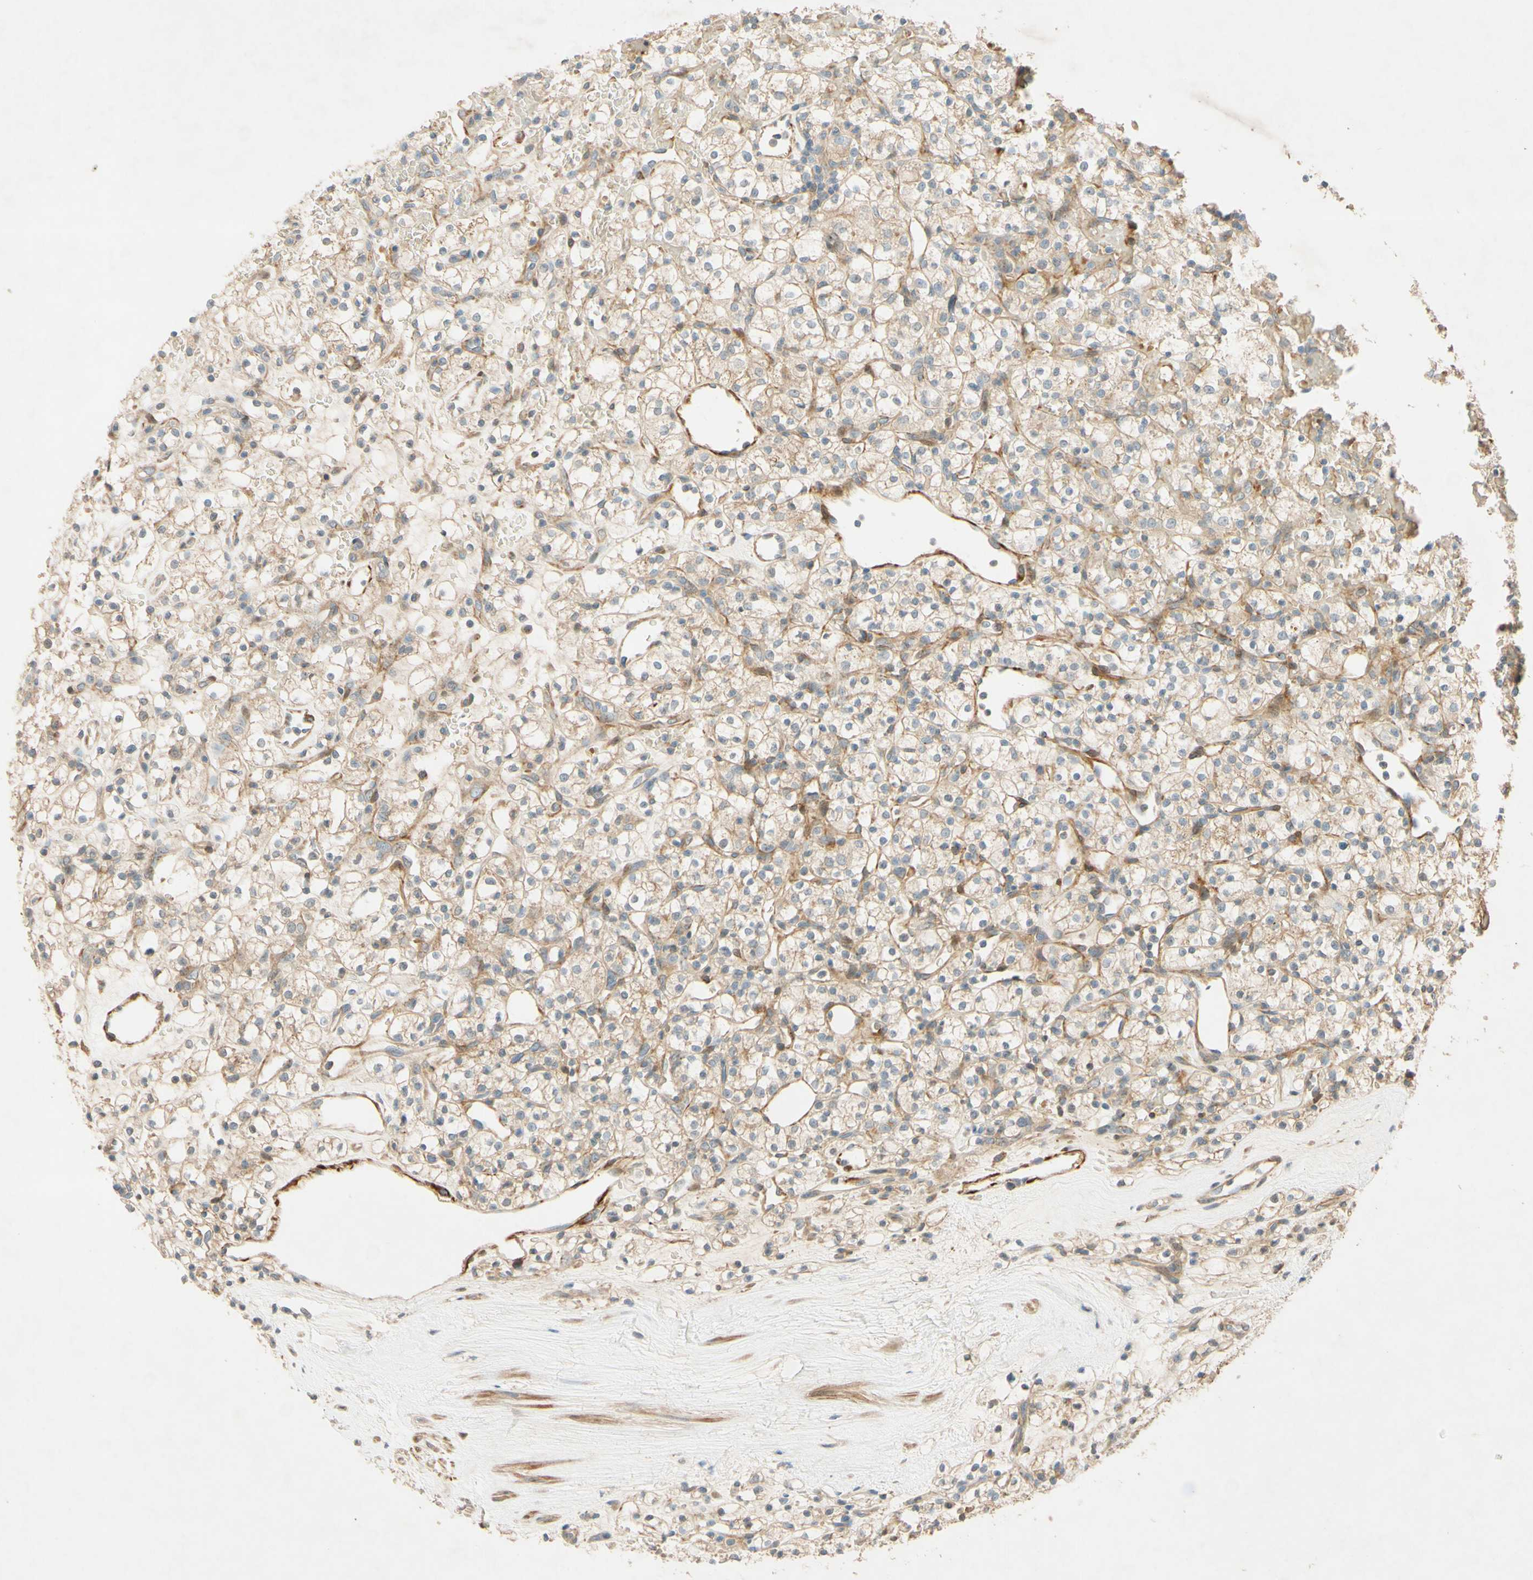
{"staining": {"intensity": "weak", "quantity": ">75%", "location": "cytoplasmic/membranous"}, "tissue": "renal cancer", "cell_type": "Tumor cells", "image_type": "cancer", "snomed": [{"axis": "morphology", "description": "Adenocarcinoma, NOS"}, {"axis": "topography", "description": "Kidney"}], "caption": "The photomicrograph displays immunohistochemical staining of adenocarcinoma (renal). There is weak cytoplasmic/membranous expression is seen in about >75% of tumor cells.", "gene": "ADAM17", "patient": {"sex": "female", "age": 60}}